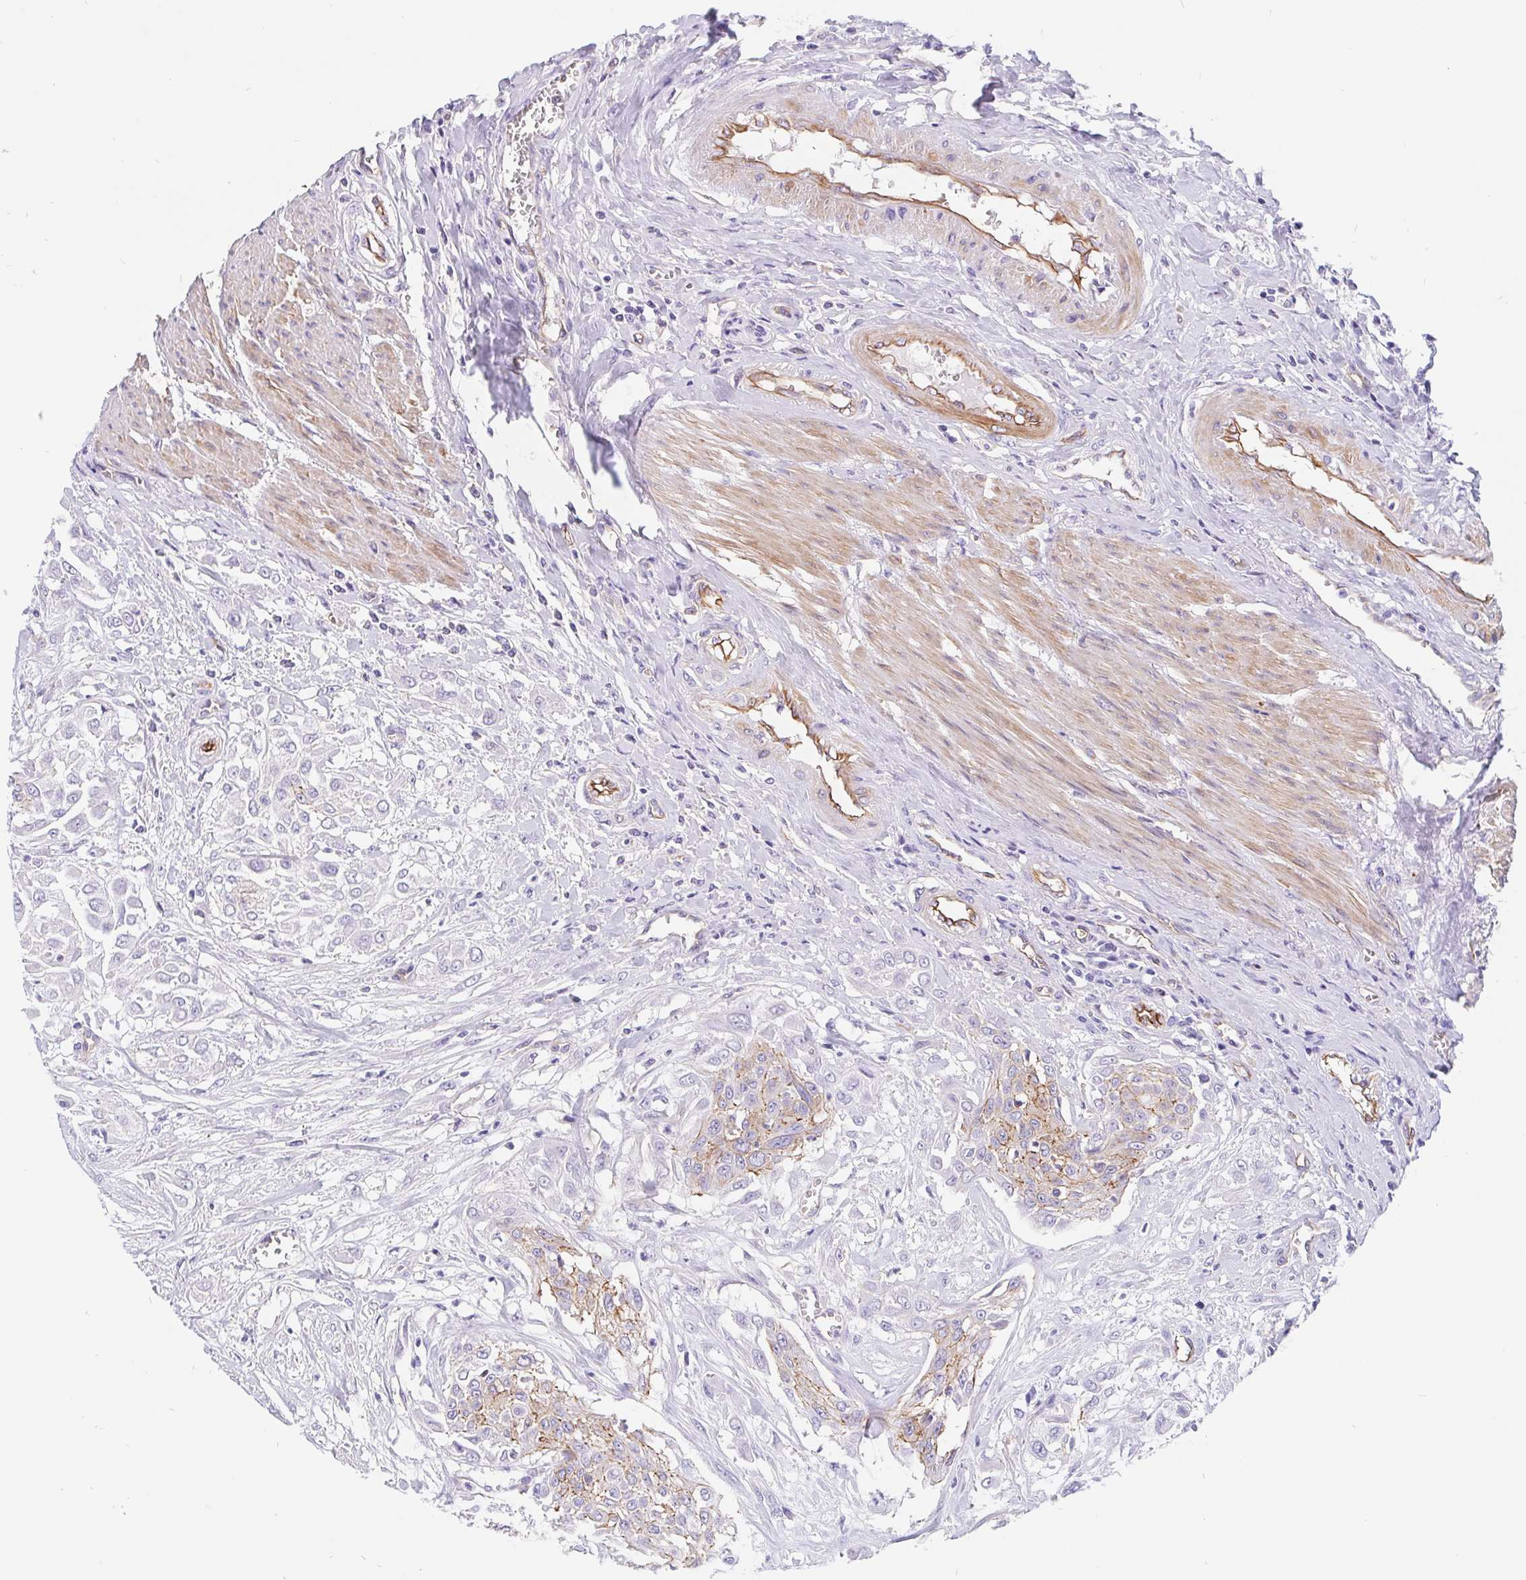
{"staining": {"intensity": "moderate", "quantity": "25%-75%", "location": "cytoplasmic/membranous"}, "tissue": "urothelial cancer", "cell_type": "Tumor cells", "image_type": "cancer", "snomed": [{"axis": "morphology", "description": "Urothelial carcinoma, High grade"}, {"axis": "topography", "description": "Urinary bladder"}], "caption": "This histopathology image shows urothelial carcinoma (high-grade) stained with immunohistochemistry (IHC) to label a protein in brown. The cytoplasmic/membranous of tumor cells show moderate positivity for the protein. Nuclei are counter-stained blue.", "gene": "LIMCH1", "patient": {"sex": "male", "age": 57}}